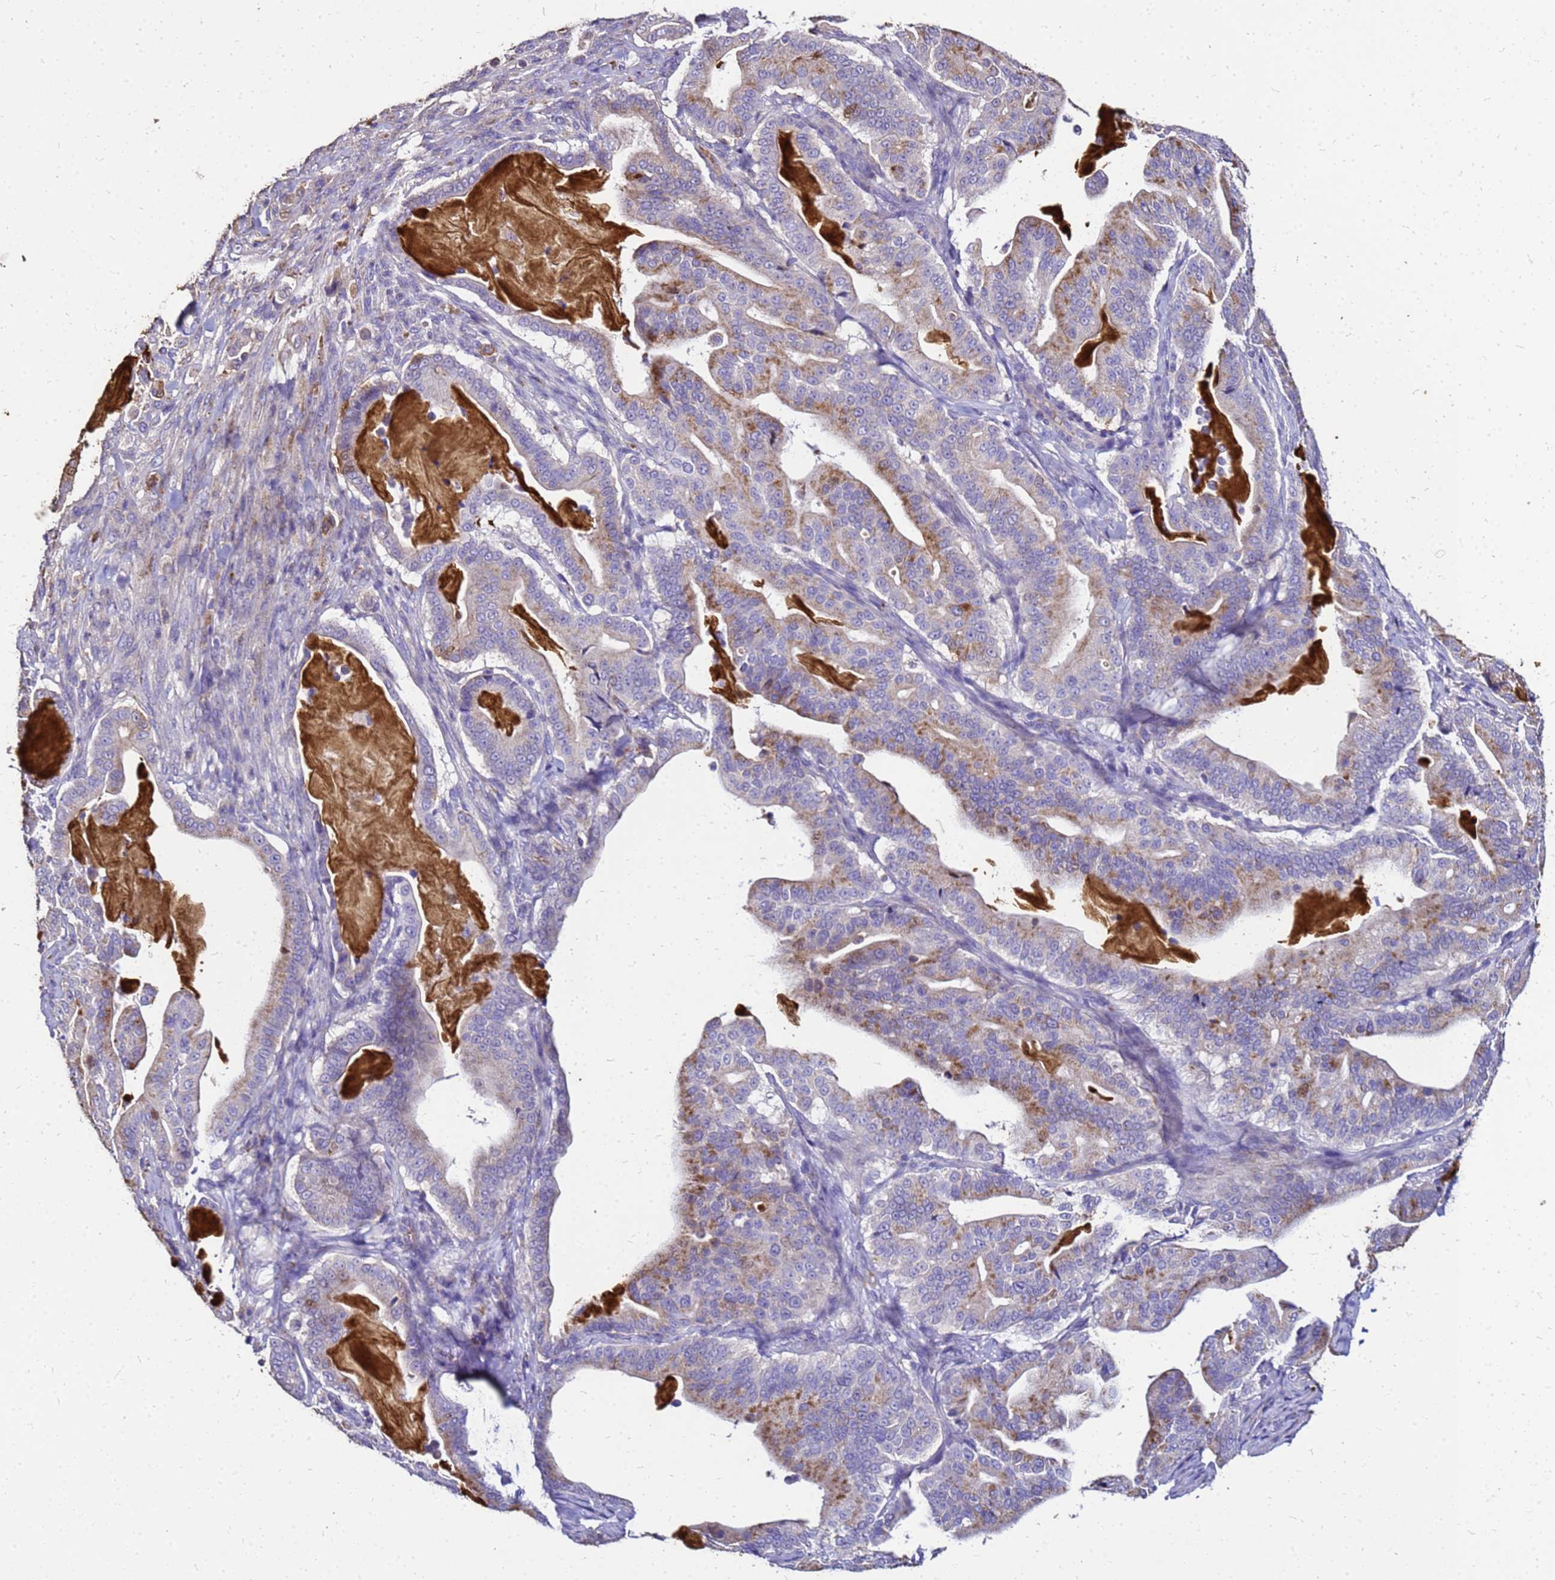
{"staining": {"intensity": "weak", "quantity": "25%-75%", "location": "cytoplasmic/membranous"}, "tissue": "pancreatic cancer", "cell_type": "Tumor cells", "image_type": "cancer", "snomed": [{"axis": "morphology", "description": "Adenocarcinoma, NOS"}, {"axis": "topography", "description": "Pancreas"}], "caption": "Tumor cells reveal low levels of weak cytoplasmic/membranous expression in about 25%-75% of cells in human adenocarcinoma (pancreatic).", "gene": "S100A2", "patient": {"sex": "male", "age": 63}}